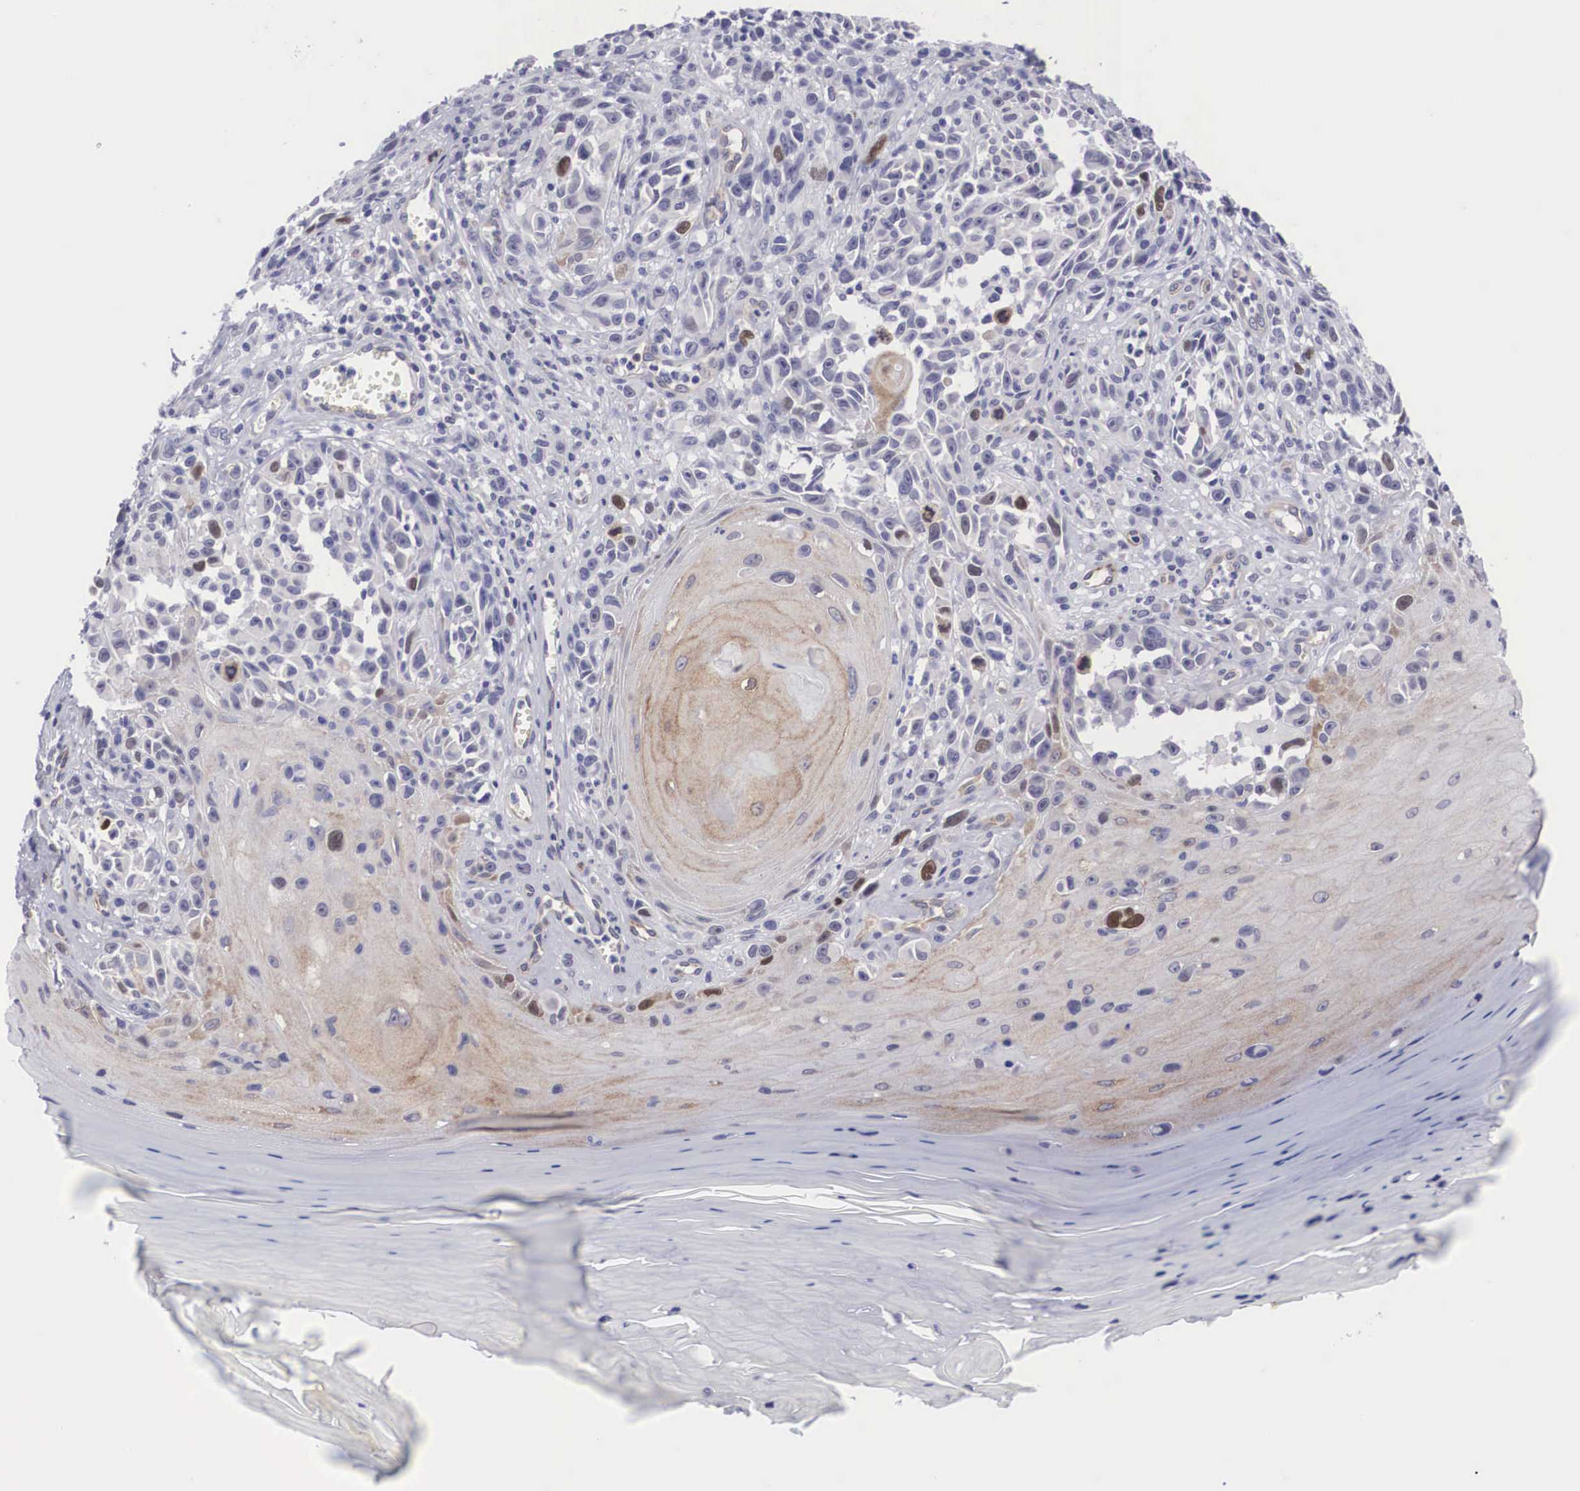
{"staining": {"intensity": "moderate", "quantity": "<25%", "location": "cytoplasmic/membranous,nuclear"}, "tissue": "melanoma", "cell_type": "Tumor cells", "image_type": "cancer", "snomed": [{"axis": "morphology", "description": "Malignant melanoma, NOS"}, {"axis": "topography", "description": "Skin"}], "caption": "A micrograph of malignant melanoma stained for a protein exhibits moderate cytoplasmic/membranous and nuclear brown staining in tumor cells. The staining was performed using DAB to visualize the protein expression in brown, while the nuclei were stained in blue with hematoxylin (Magnification: 20x).", "gene": "MAST4", "patient": {"sex": "female", "age": 82}}